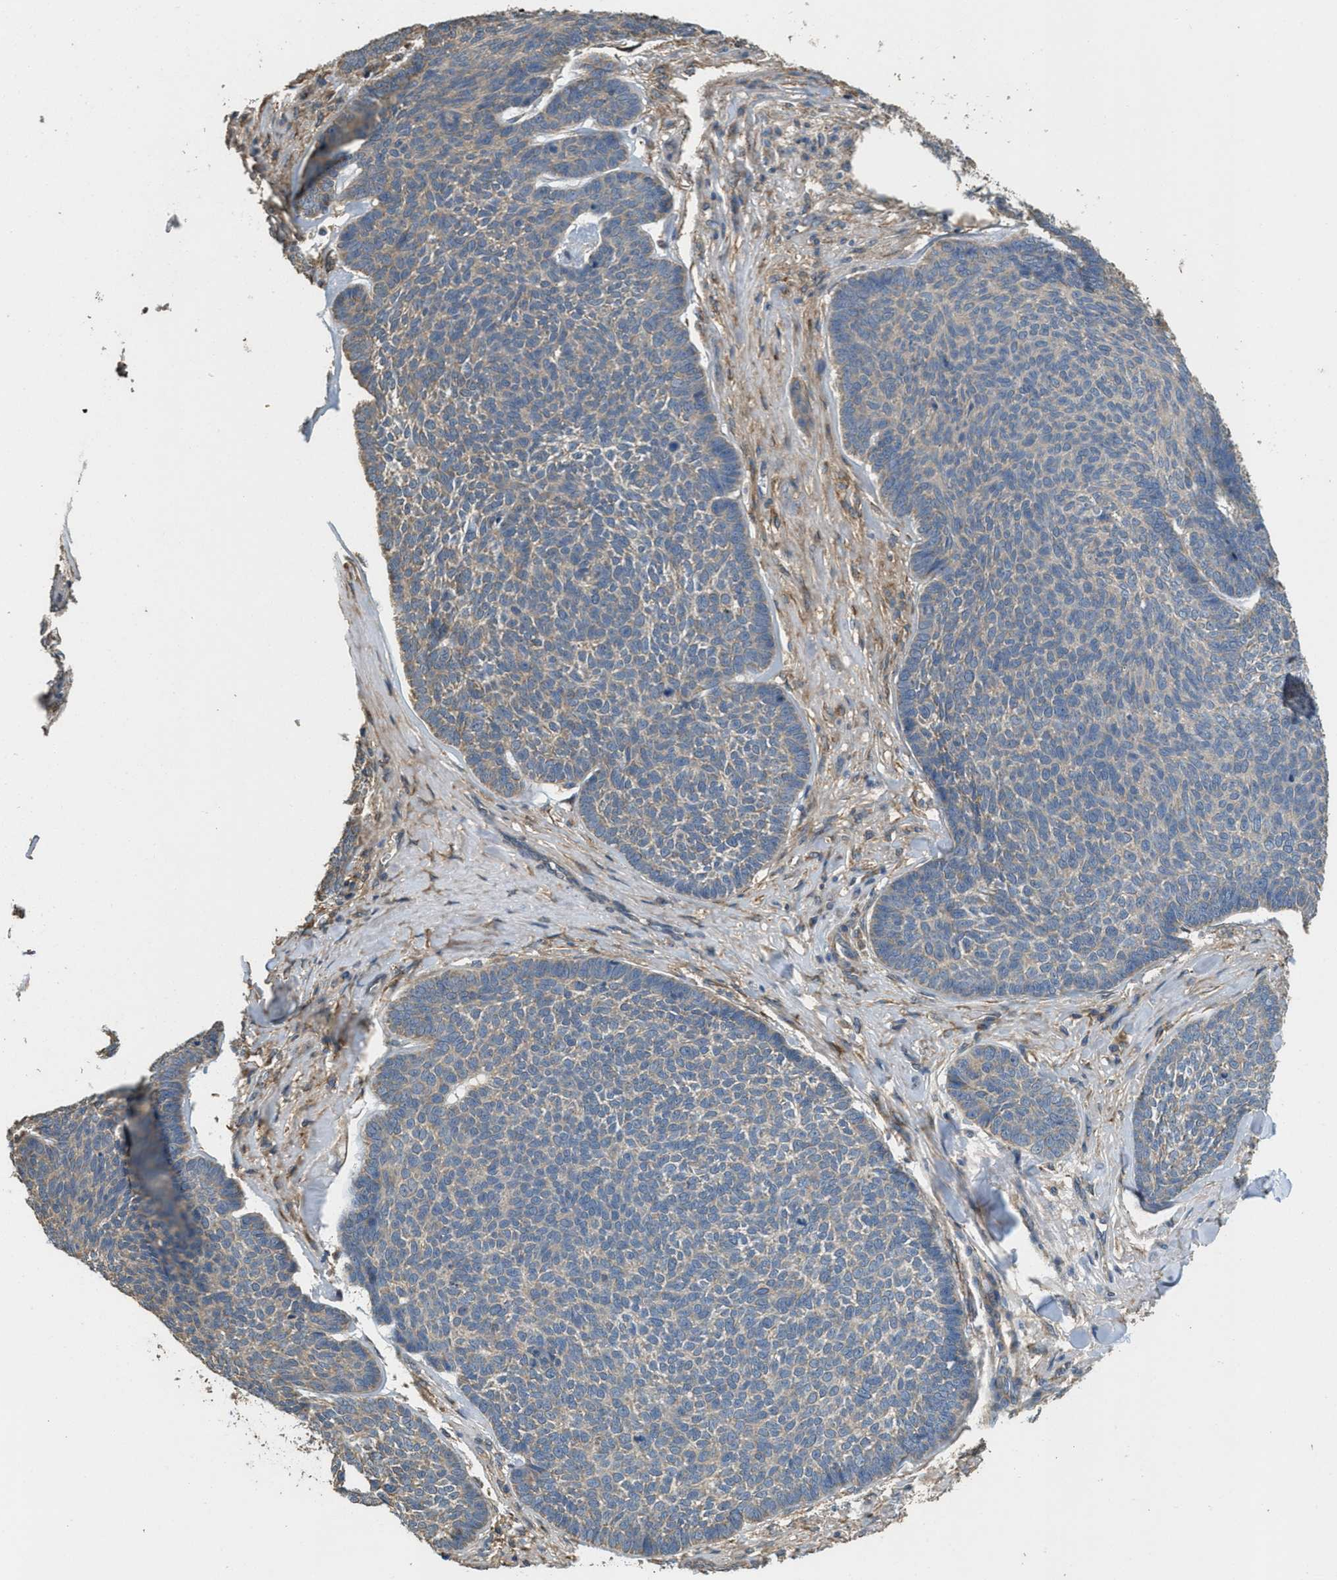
{"staining": {"intensity": "weak", "quantity": "25%-75%", "location": "cytoplasmic/membranous"}, "tissue": "skin cancer", "cell_type": "Tumor cells", "image_type": "cancer", "snomed": [{"axis": "morphology", "description": "Basal cell carcinoma"}, {"axis": "topography", "description": "Skin"}], "caption": "Immunohistochemical staining of human skin cancer (basal cell carcinoma) demonstrates low levels of weak cytoplasmic/membranous expression in approximately 25%-75% of tumor cells. (Brightfield microscopy of DAB IHC at high magnification).", "gene": "THBS2", "patient": {"sex": "male", "age": 84}}